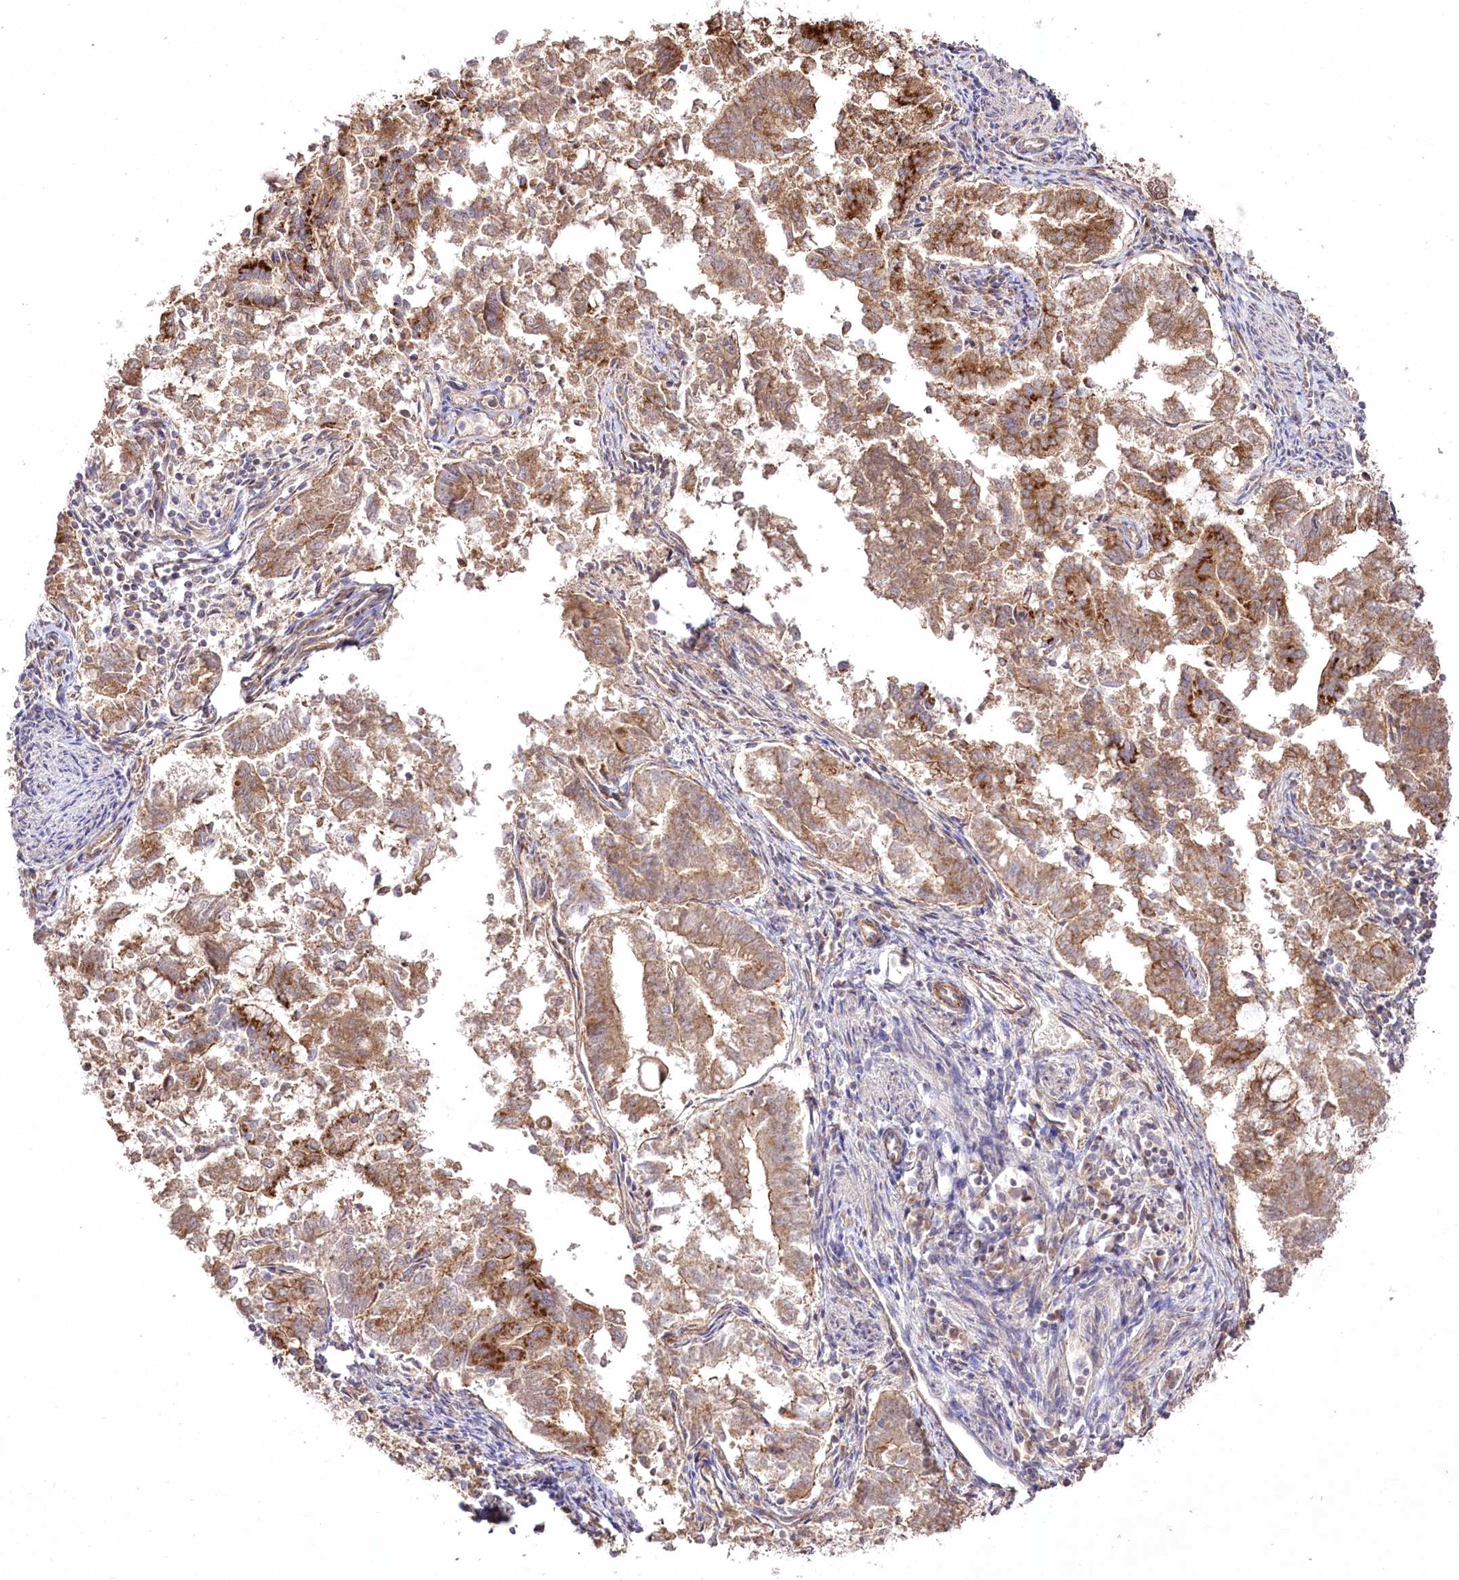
{"staining": {"intensity": "moderate", "quantity": ">75%", "location": "cytoplasmic/membranous"}, "tissue": "endometrial cancer", "cell_type": "Tumor cells", "image_type": "cancer", "snomed": [{"axis": "morphology", "description": "Adenocarcinoma, NOS"}, {"axis": "topography", "description": "Endometrium"}], "caption": "Protein analysis of endometrial cancer (adenocarcinoma) tissue reveals moderate cytoplasmic/membranous expression in approximately >75% of tumor cells.", "gene": "REXO2", "patient": {"sex": "female", "age": 79}}